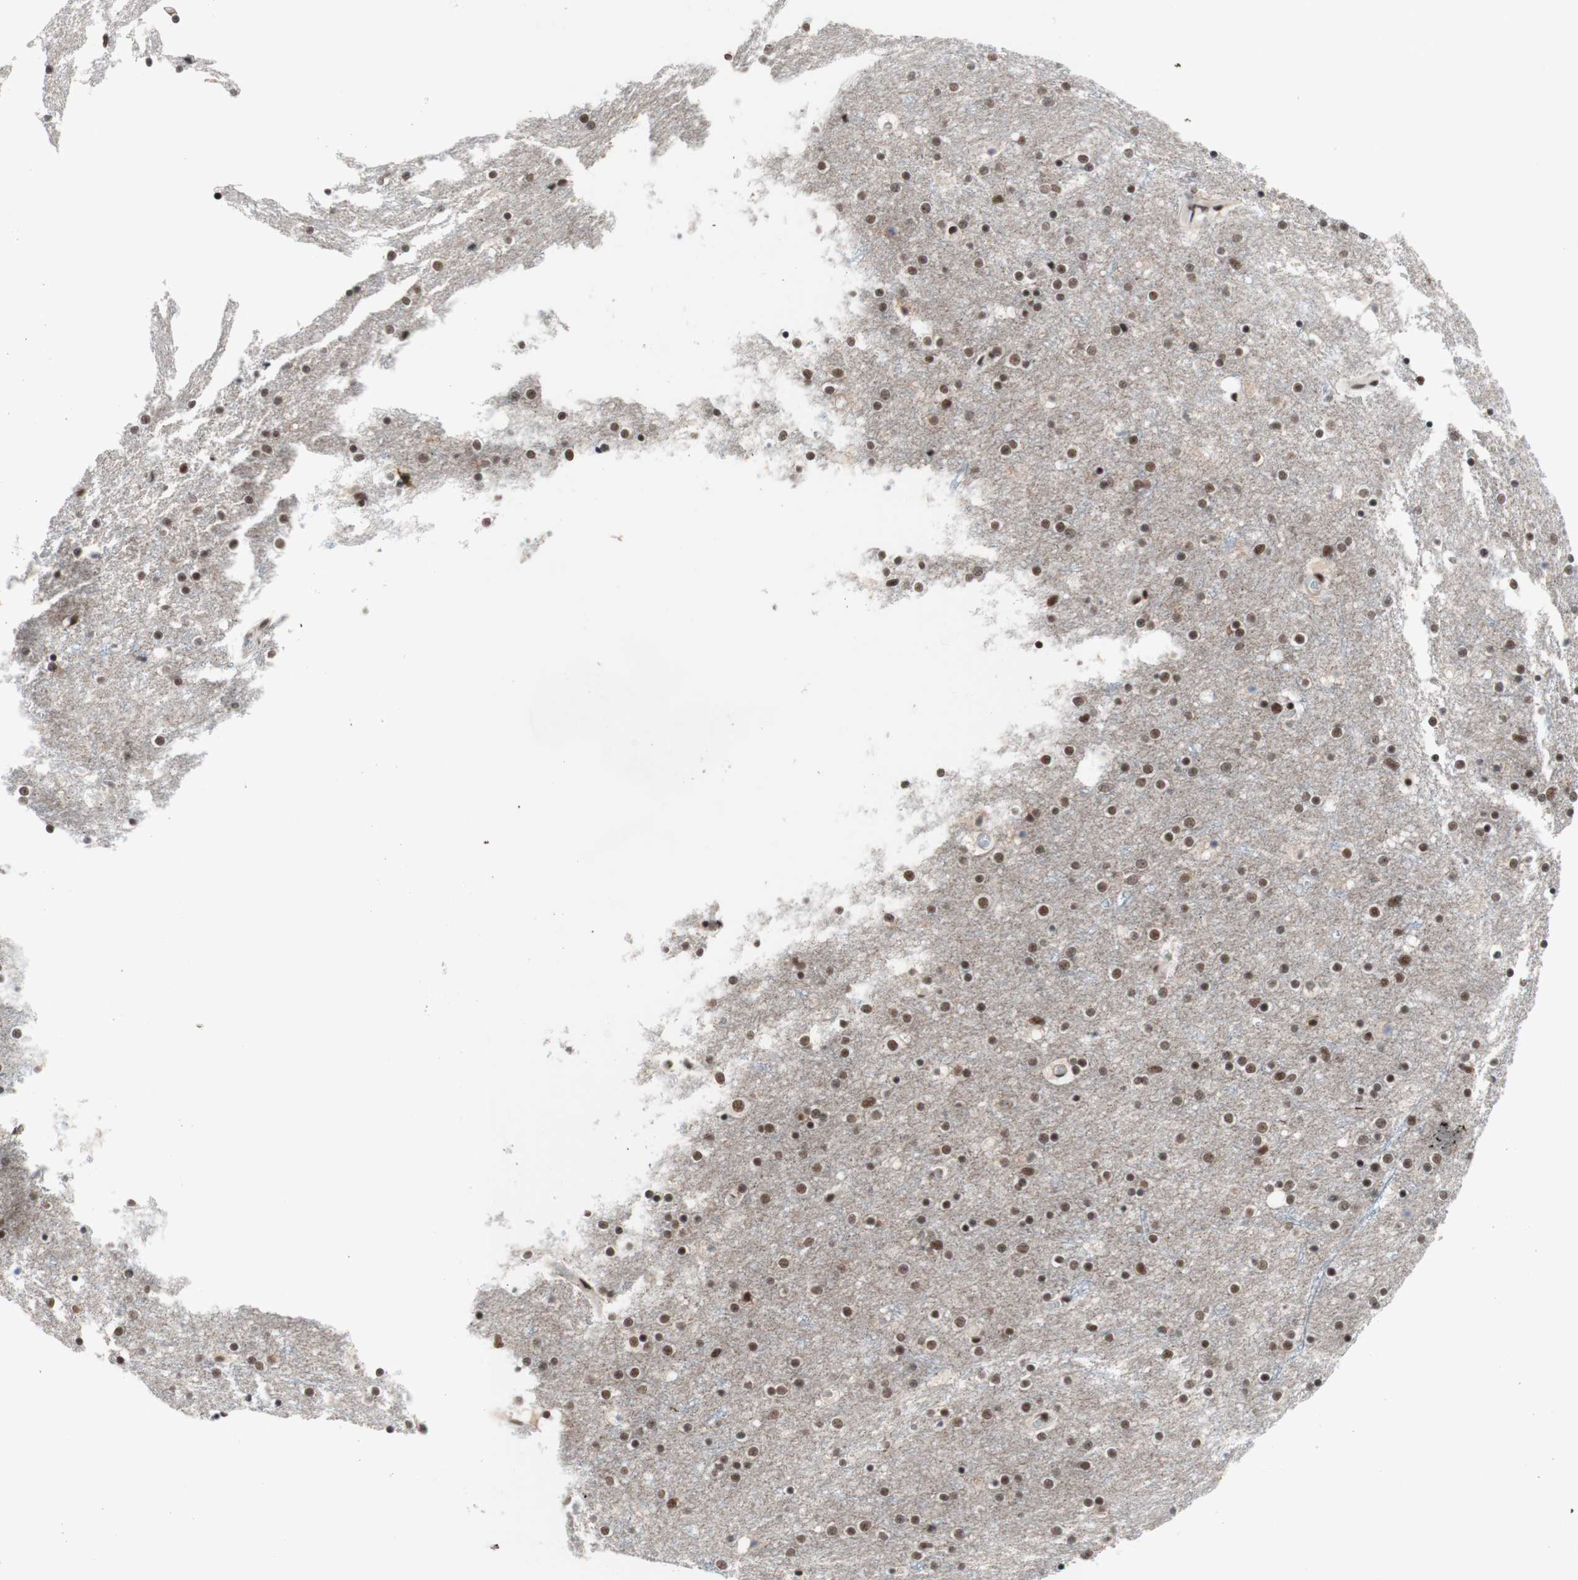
{"staining": {"intensity": "moderate", "quantity": "25%-75%", "location": "nuclear"}, "tissue": "cerebral cortex", "cell_type": "Endothelial cells", "image_type": "normal", "snomed": [{"axis": "morphology", "description": "Normal tissue, NOS"}, {"axis": "topography", "description": "Cerebral cortex"}], "caption": "Immunohistochemistry (IHC) (DAB) staining of benign human cerebral cortex exhibits moderate nuclear protein expression in about 25%-75% of endothelial cells.", "gene": "PRPF19", "patient": {"sex": "female", "age": 54}}